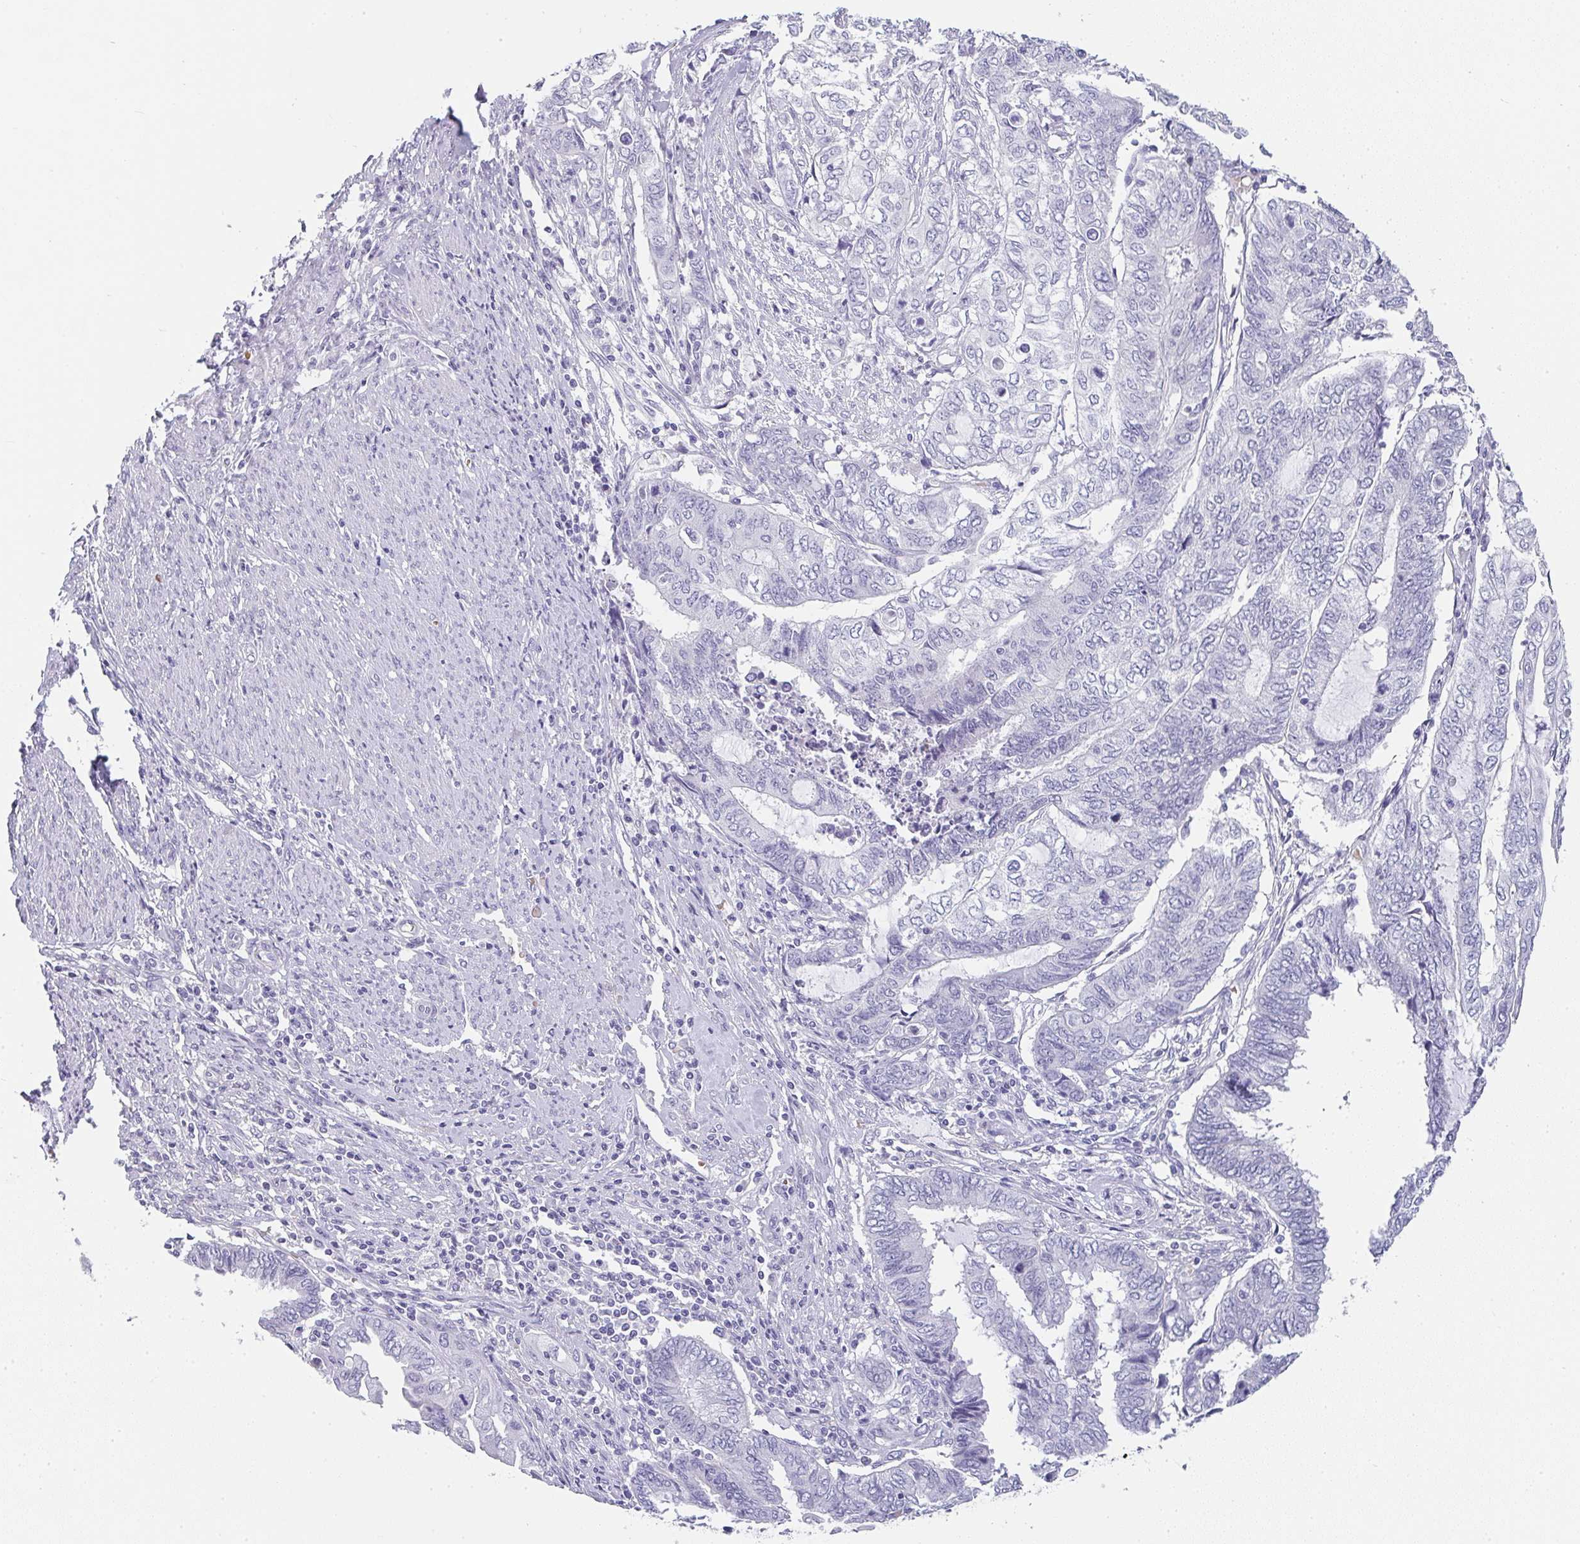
{"staining": {"intensity": "negative", "quantity": "none", "location": "none"}, "tissue": "endometrial cancer", "cell_type": "Tumor cells", "image_type": "cancer", "snomed": [{"axis": "morphology", "description": "Adenocarcinoma, NOS"}, {"axis": "topography", "description": "Uterus"}, {"axis": "topography", "description": "Endometrium"}], "caption": "This is an immunohistochemistry histopathology image of endometrial cancer (adenocarcinoma). There is no positivity in tumor cells.", "gene": "NEU2", "patient": {"sex": "female", "age": 70}}